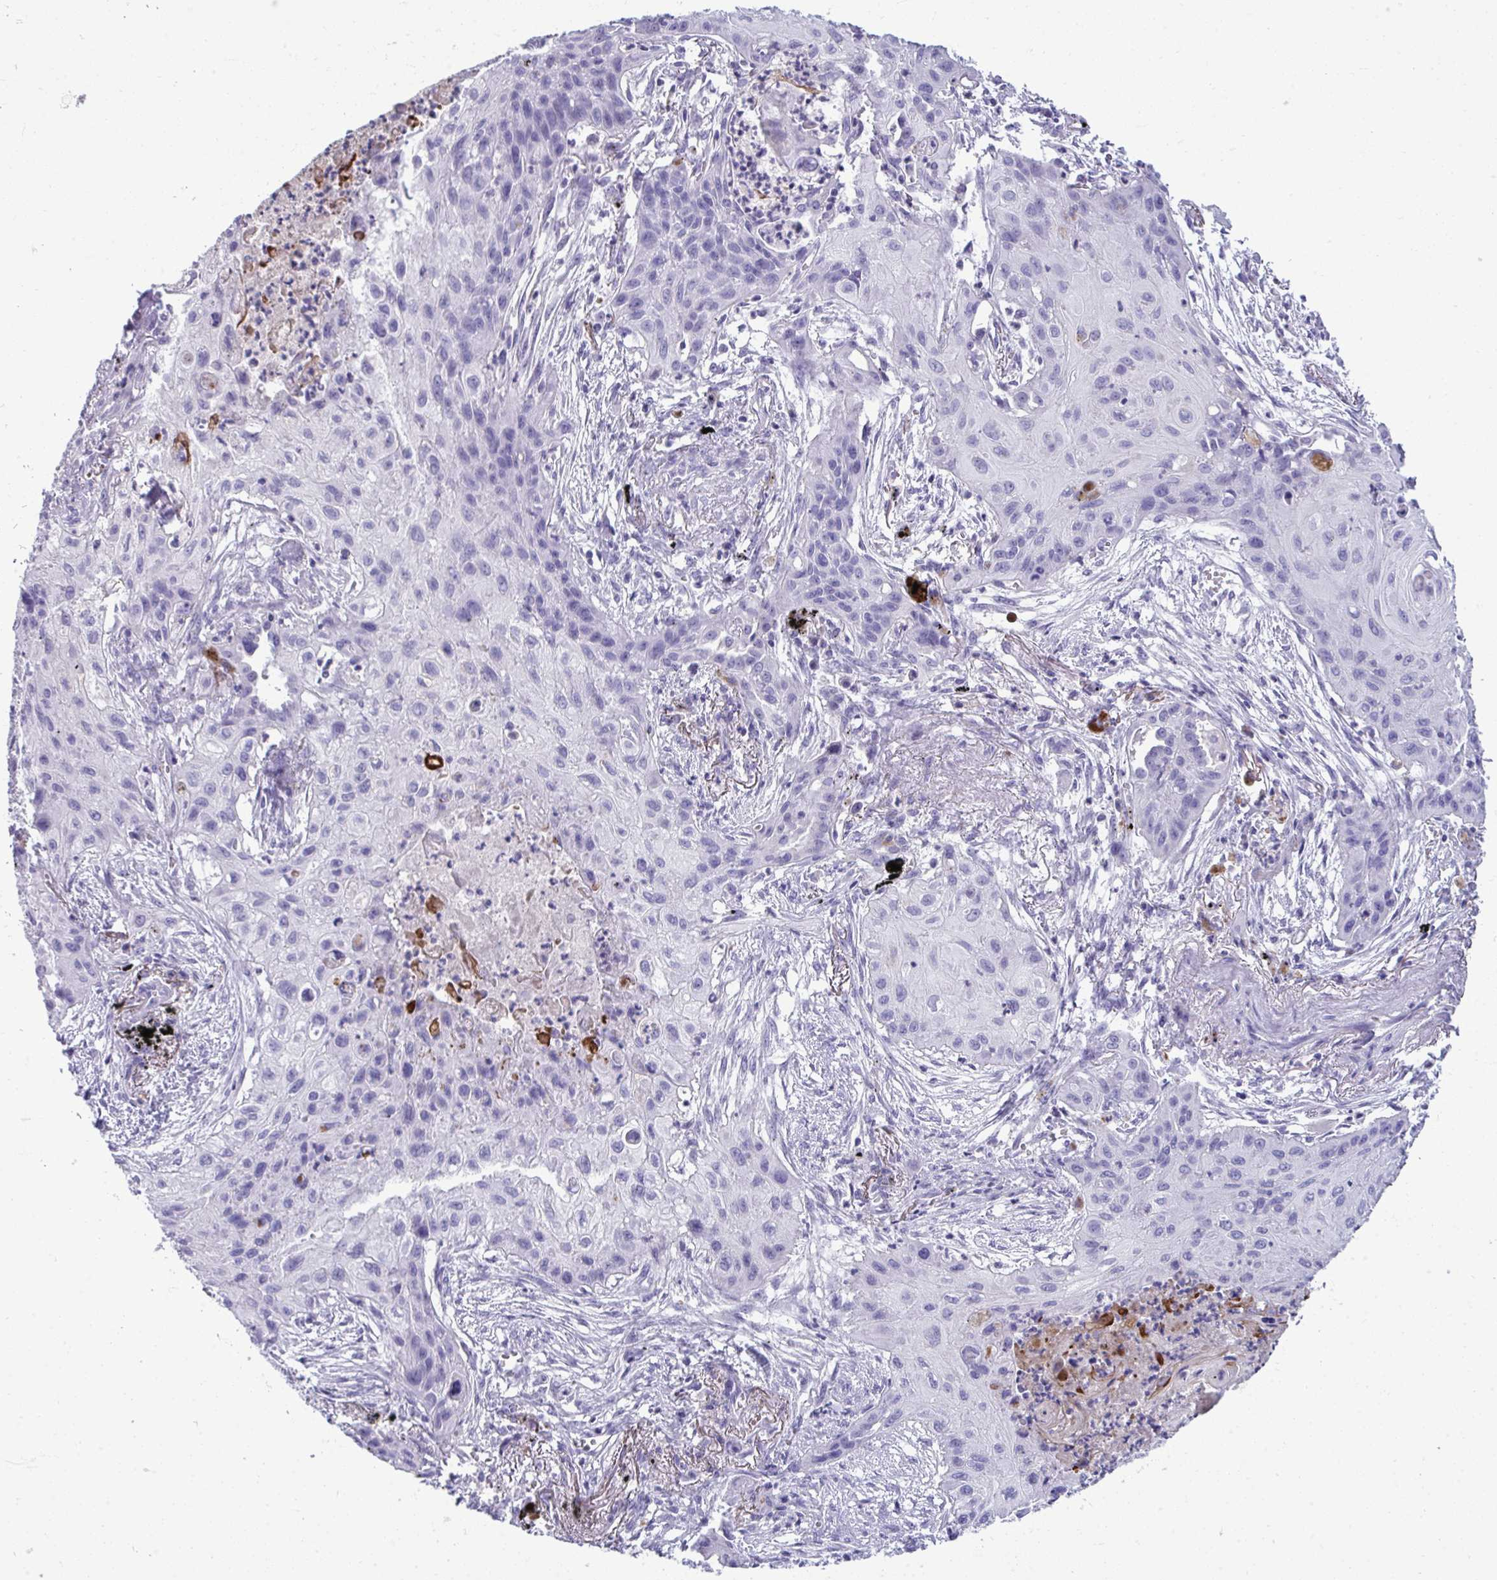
{"staining": {"intensity": "negative", "quantity": "none", "location": "none"}, "tissue": "lung cancer", "cell_type": "Tumor cells", "image_type": "cancer", "snomed": [{"axis": "morphology", "description": "Squamous cell carcinoma, NOS"}, {"axis": "topography", "description": "Lung"}], "caption": "Histopathology image shows no protein staining in tumor cells of lung cancer (squamous cell carcinoma) tissue.", "gene": "PIGZ", "patient": {"sex": "male", "age": 71}}